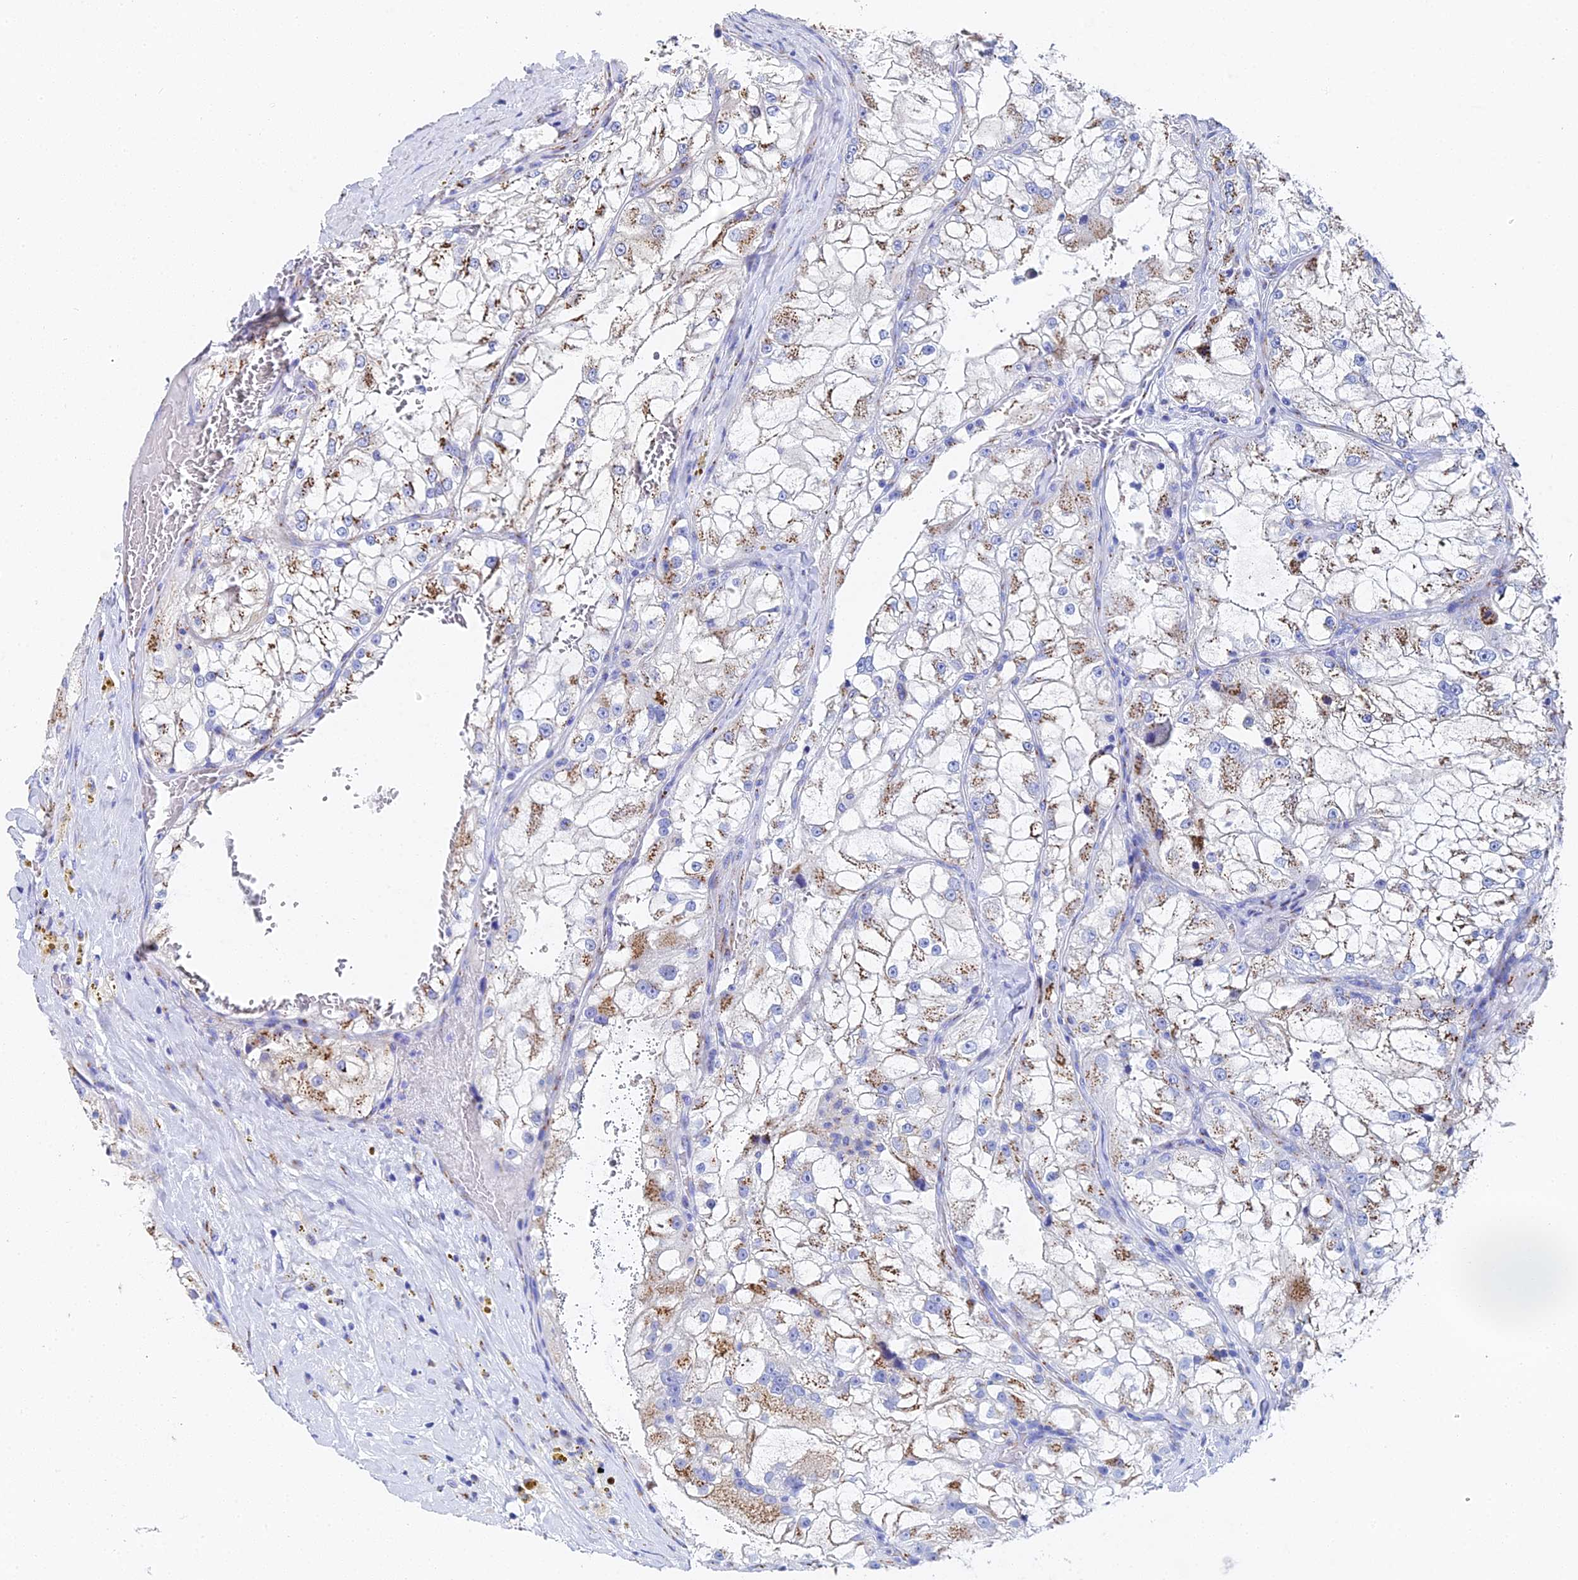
{"staining": {"intensity": "moderate", "quantity": "25%-75%", "location": "cytoplasmic/membranous"}, "tissue": "renal cancer", "cell_type": "Tumor cells", "image_type": "cancer", "snomed": [{"axis": "morphology", "description": "Adenocarcinoma, NOS"}, {"axis": "topography", "description": "Kidney"}], "caption": "Adenocarcinoma (renal) stained with a protein marker reveals moderate staining in tumor cells.", "gene": "ENSG00000268674", "patient": {"sex": "female", "age": 72}}